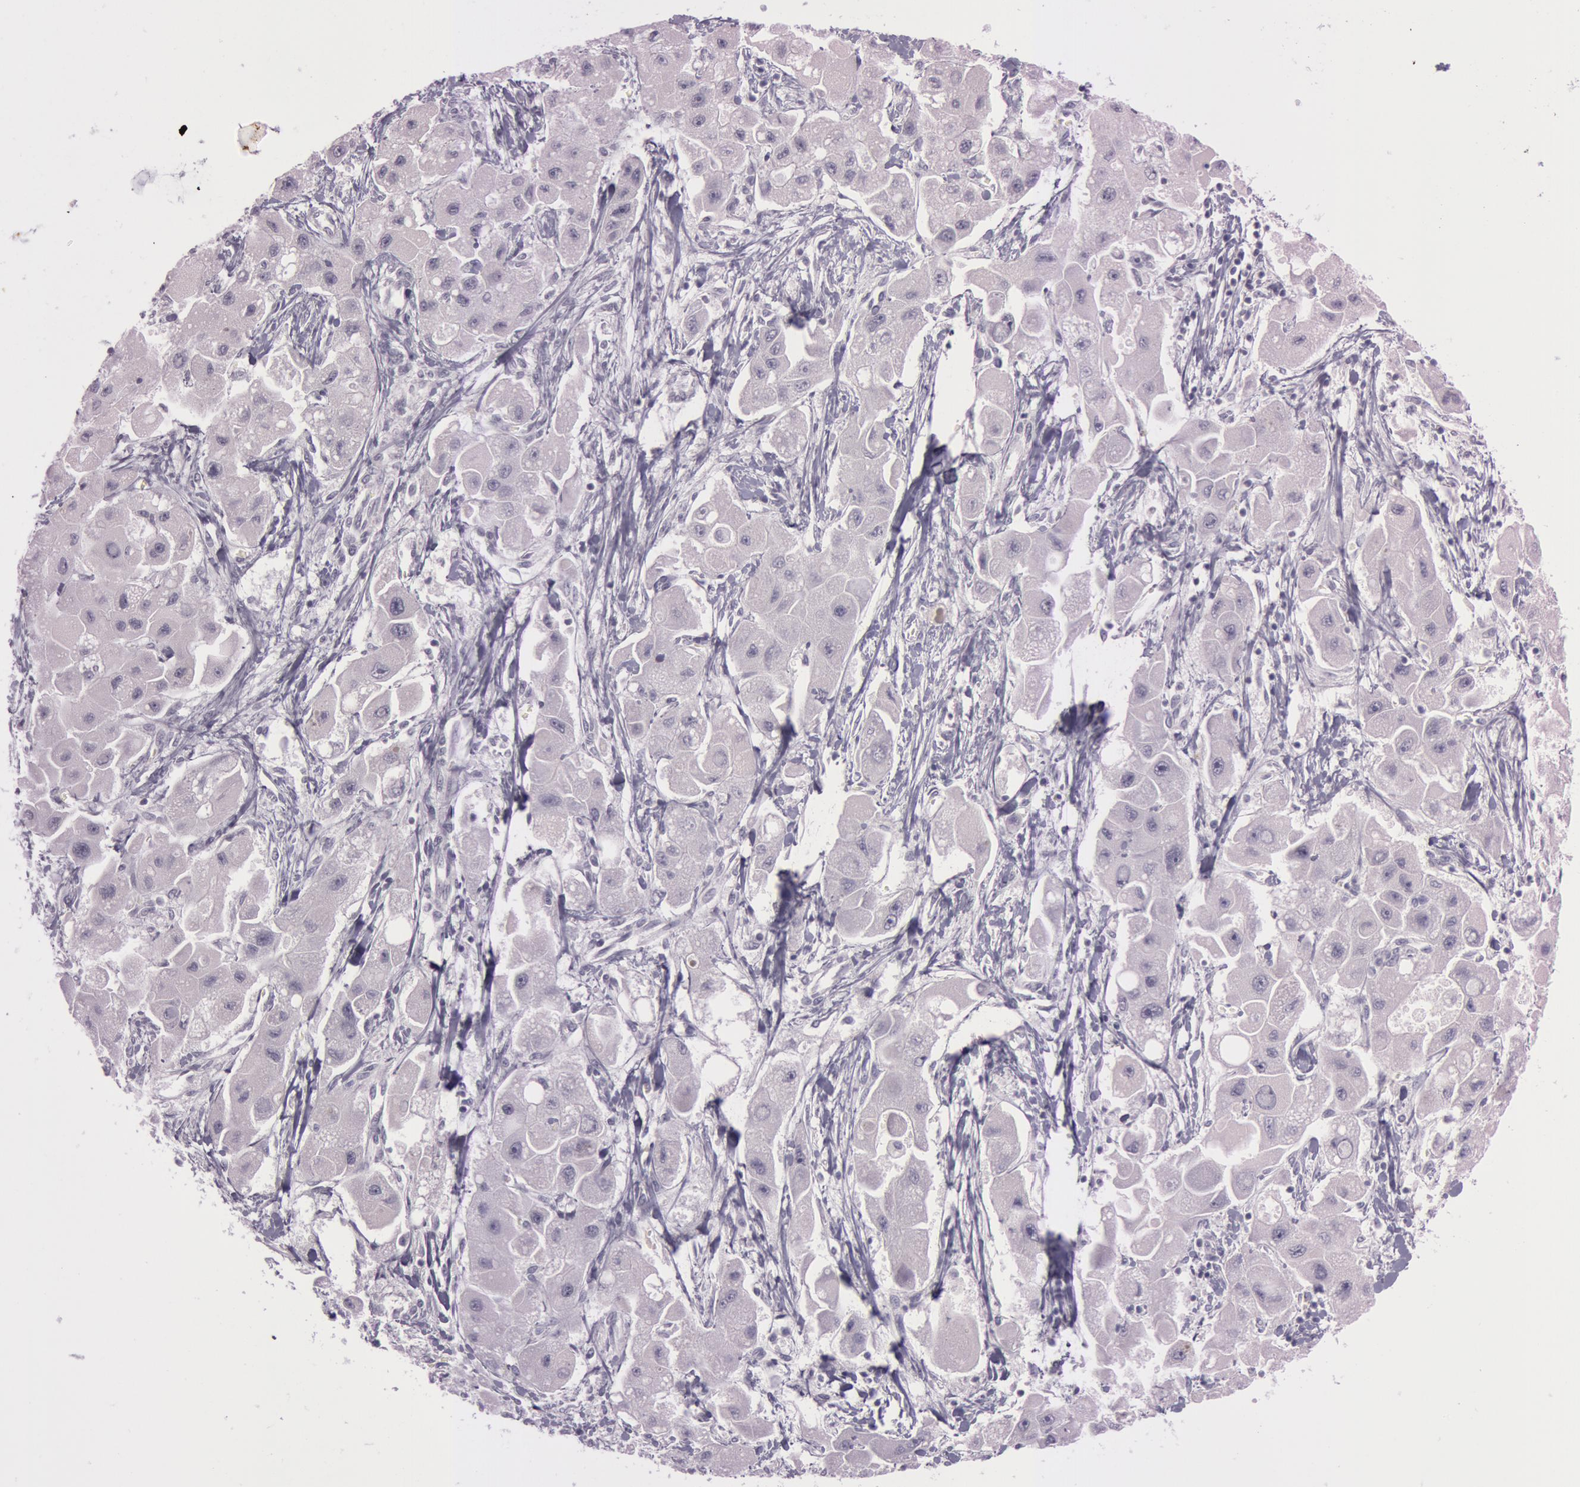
{"staining": {"intensity": "negative", "quantity": "none", "location": "none"}, "tissue": "liver cancer", "cell_type": "Tumor cells", "image_type": "cancer", "snomed": [{"axis": "morphology", "description": "Carcinoma, Hepatocellular, NOS"}, {"axis": "topography", "description": "Liver"}], "caption": "This image is of liver hepatocellular carcinoma stained with immunohistochemistry to label a protein in brown with the nuclei are counter-stained blue. There is no positivity in tumor cells. (Stains: DAB (3,3'-diaminobenzidine) IHC with hematoxylin counter stain, Microscopy: brightfield microscopy at high magnification).", "gene": "S100A7", "patient": {"sex": "male", "age": 24}}